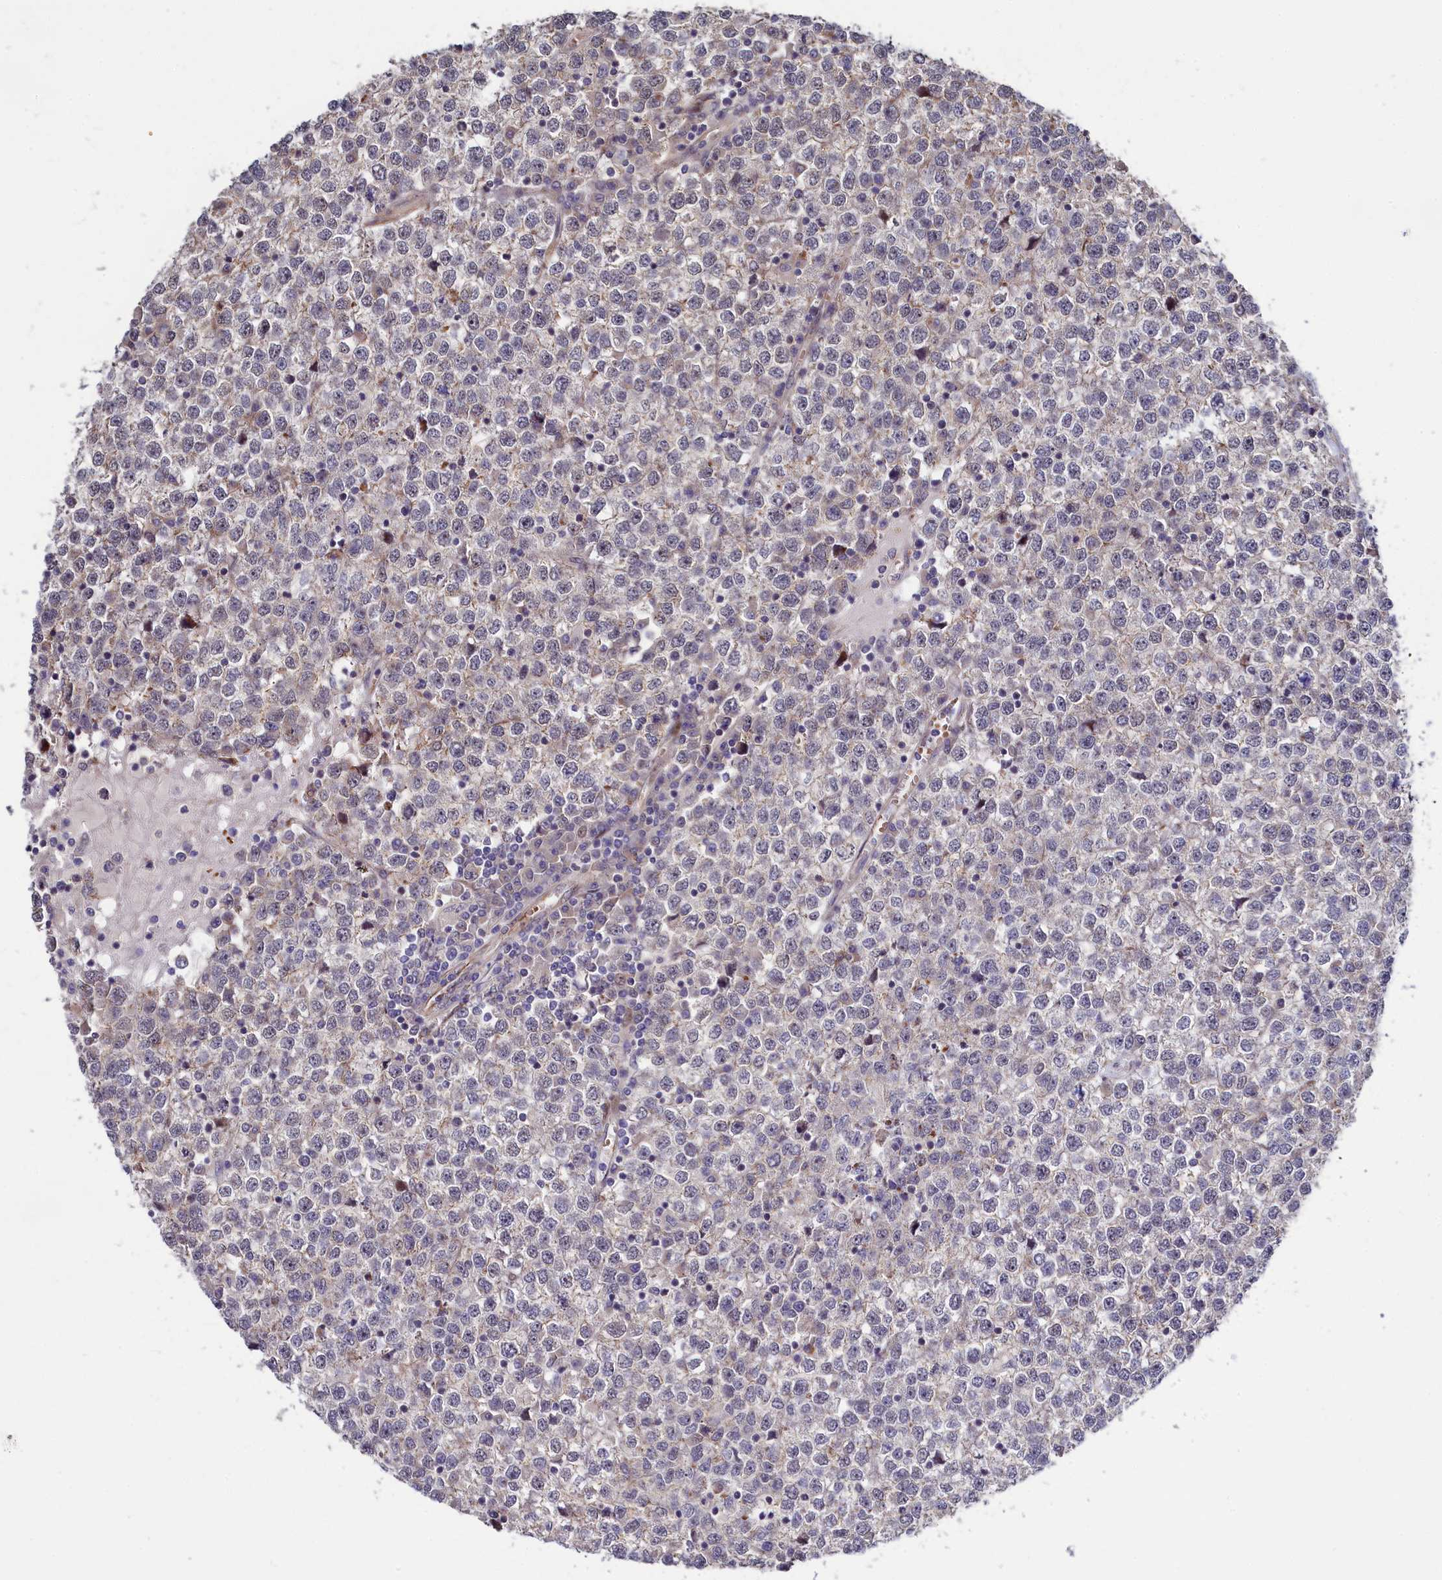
{"staining": {"intensity": "weak", "quantity": "<25%", "location": "cytoplasmic/membranous"}, "tissue": "testis cancer", "cell_type": "Tumor cells", "image_type": "cancer", "snomed": [{"axis": "morphology", "description": "Seminoma, NOS"}, {"axis": "topography", "description": "Testis"}], "caption": "IHC of testis cancer exhibits no positivity in tumor cells.", "gene": "PIK3C3", "patient": {"sex": "male", "age": 65}}